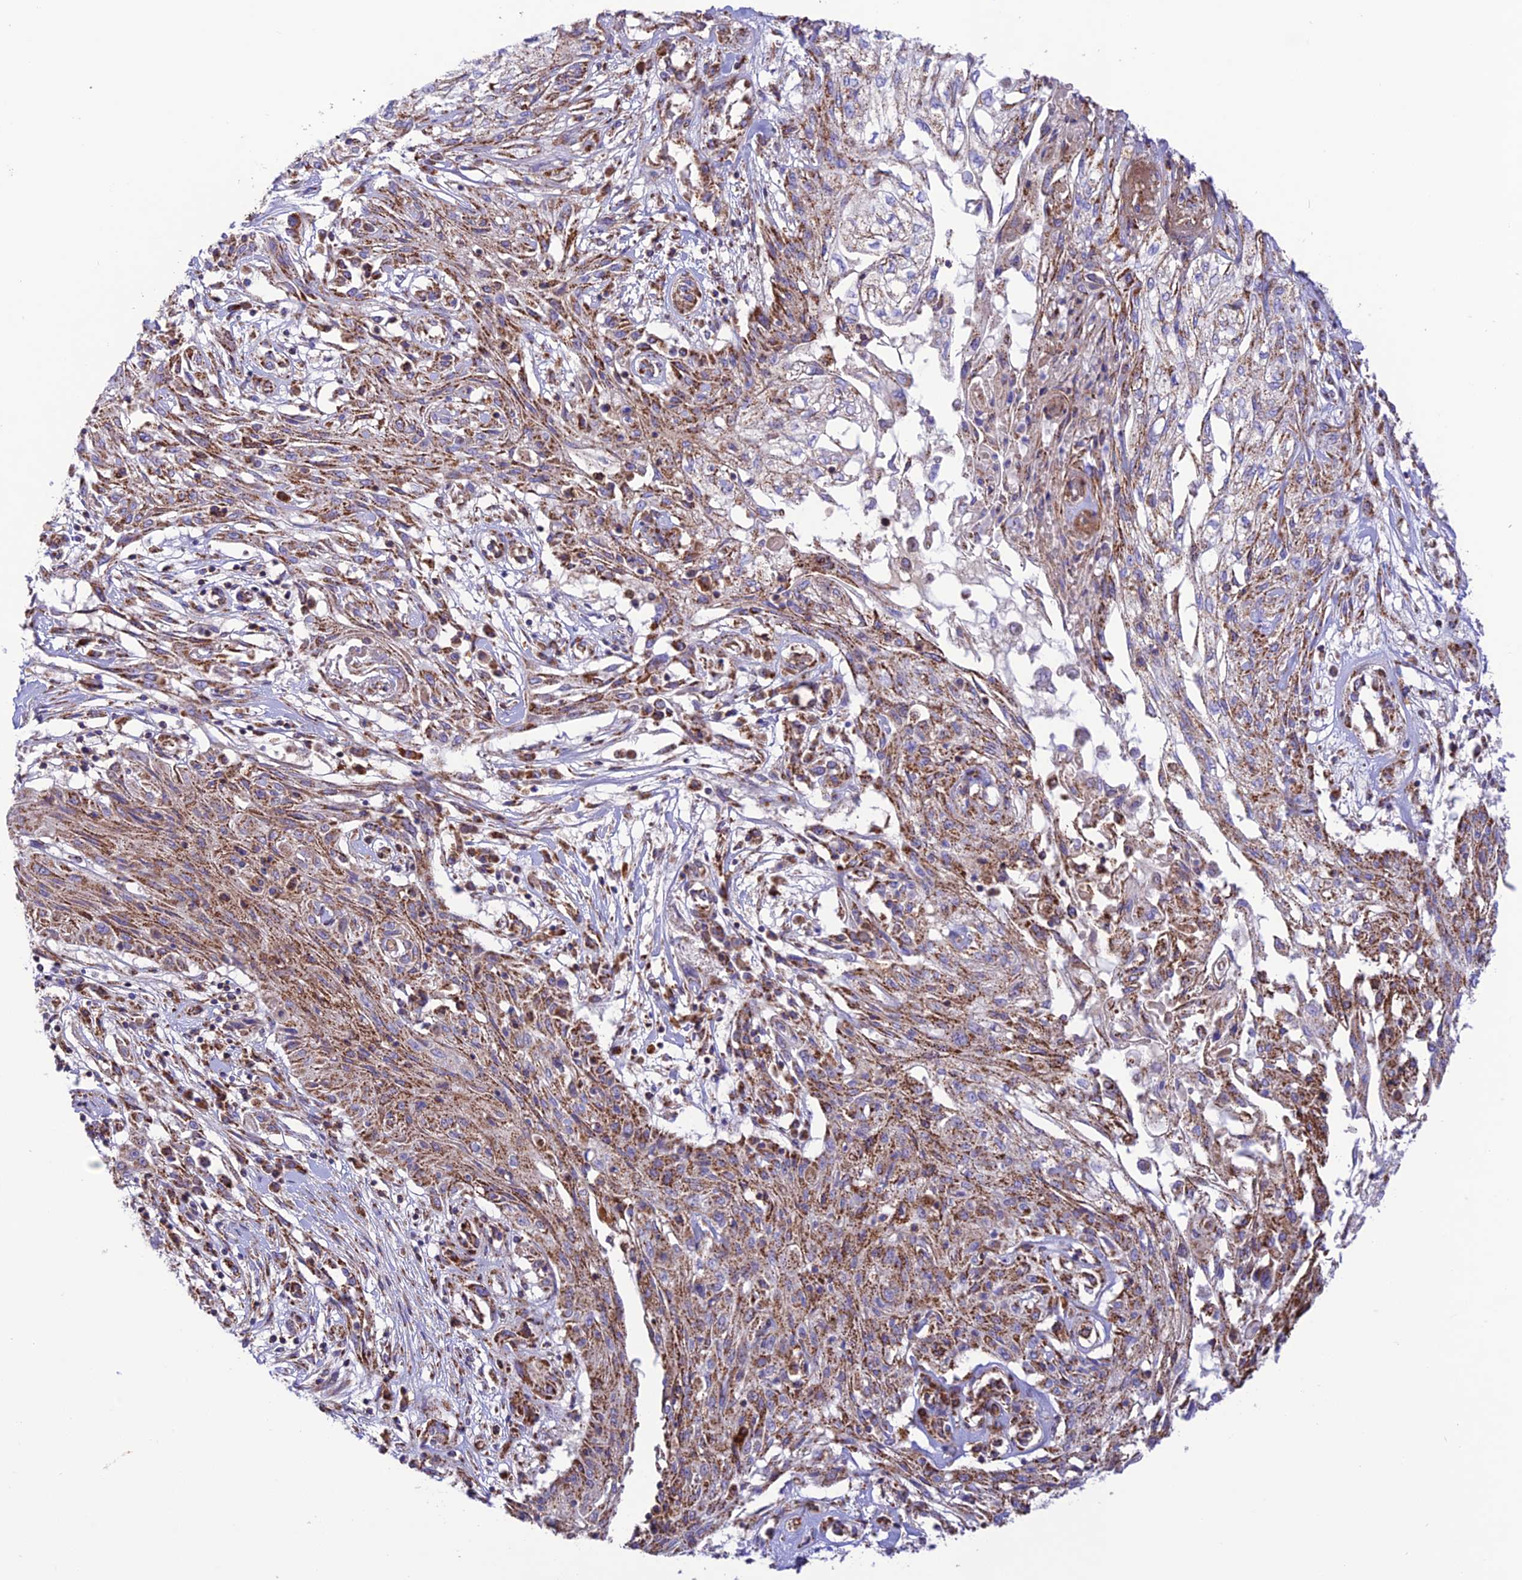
{"staining": {"intensity": "moderate", "quantity": ">75%", "location": "cytoplasmic/membranous"}, "tissue": "skin cancer", "cell_type": "Tumor cells", "image_type": "cancer", "snomed": [{"axis": "morphology", "description": "Squamous cell carcinoma, NOS"}, {"axis": "morphology", "description": "Squamous cell carcinoma, metastatic, NOS"}, {"axis": "topography", "description": "Skin"}, {"axis": "topography", "description": "Lymph node"}], "caption": "Immunohistochemical staining of human skin cancer (squamous cell carcinoma) demonstrates medium levels of moderate cytoplasmic/membranous staining in about >75% of tumor cells. (IHC, brightfield microscopy, high magnification).", "gene": "UAP1L1", "patient": {"sex": "male", "age": 75}}